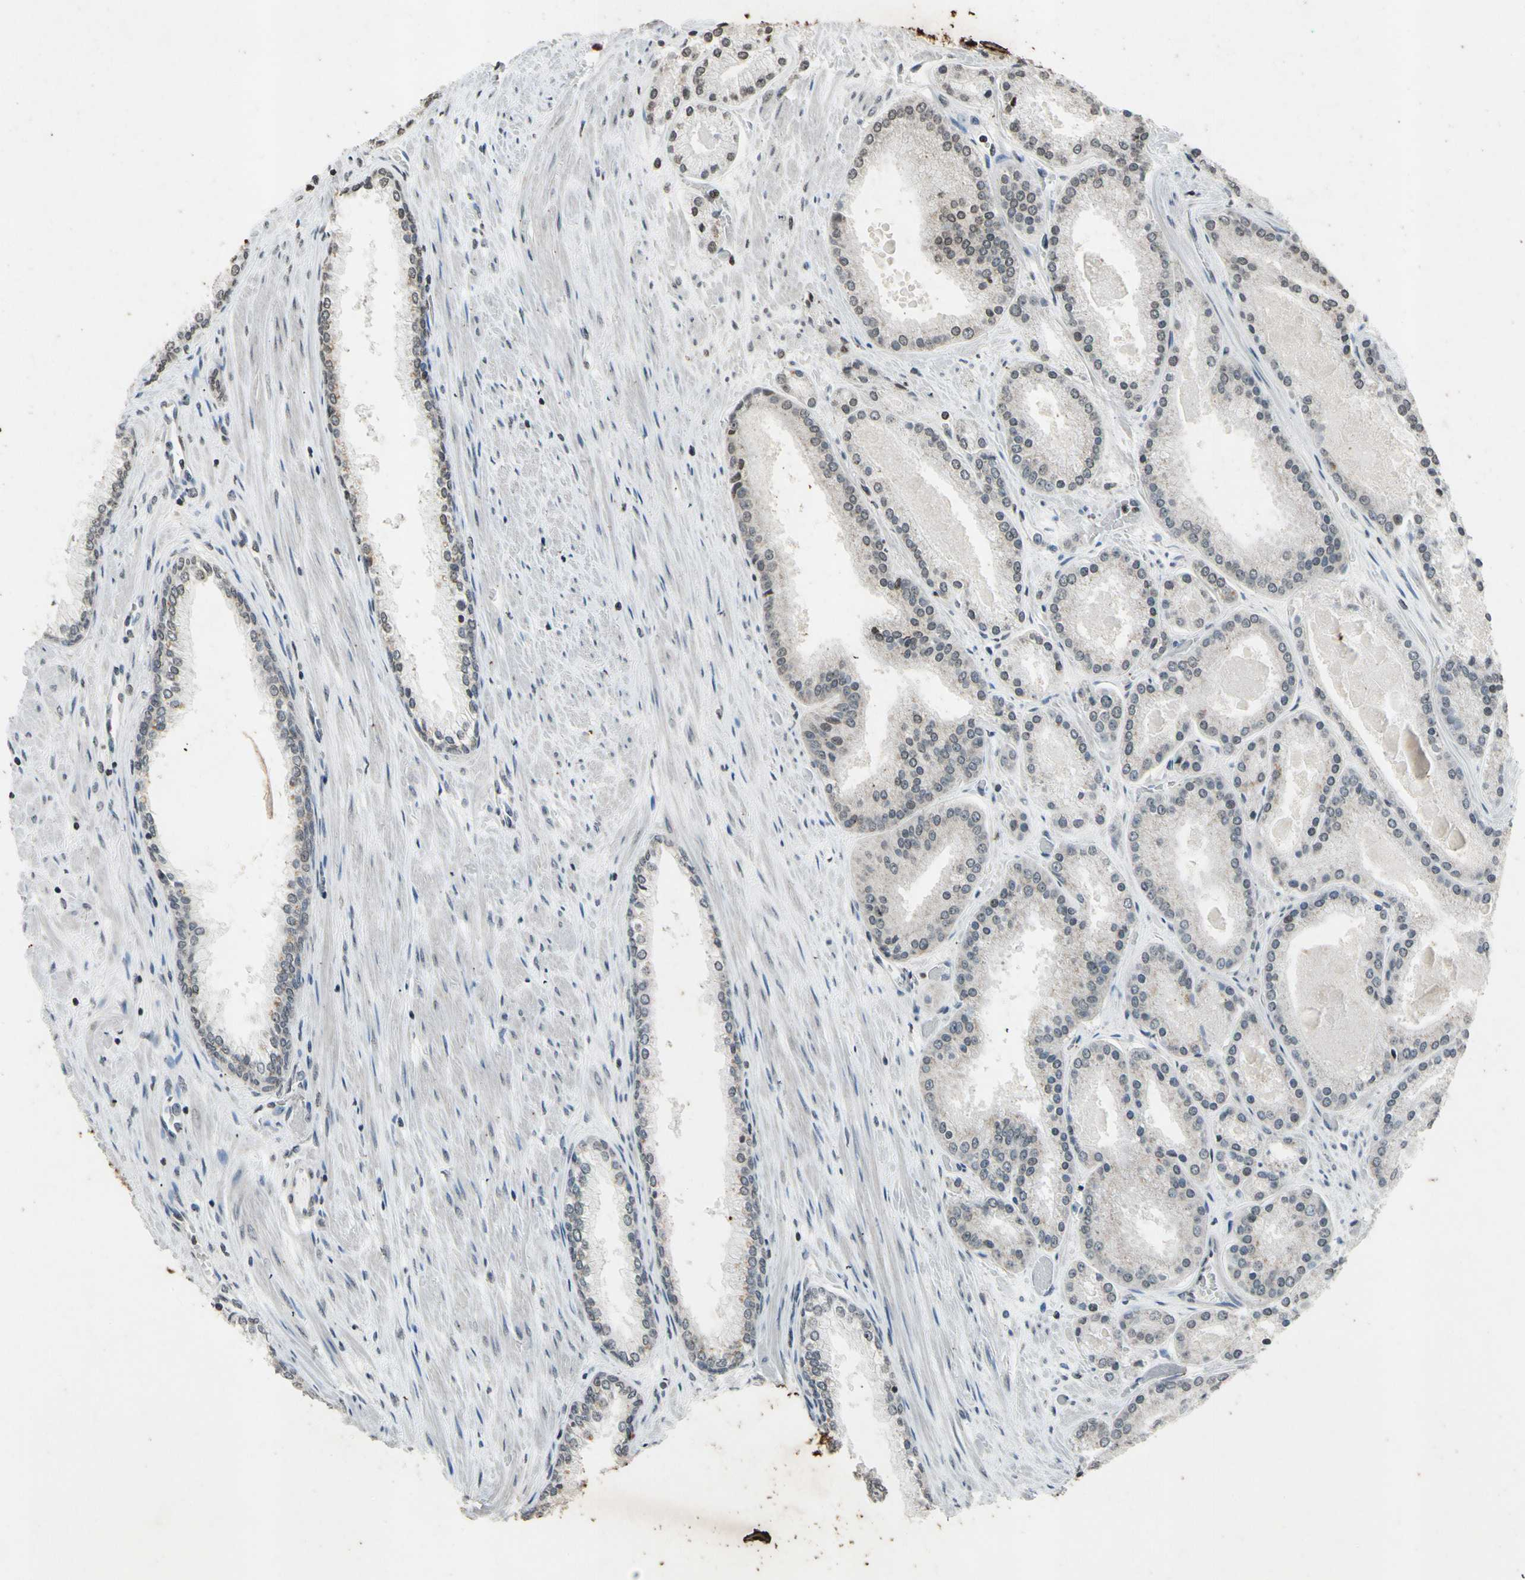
{"staining": {"intensity": "weak", "quantity": ">75%", "location": "cytoplasmic/membranous"}, "tissue": "prostate cancer", "cell_type": "Tumor cells", "image_type": "cancer", "snomed": [{"axis": "morphology", "description": "Adenocarcinoma, Low grade"}, {"axis": "topography", "description": "Prostate"}], "caption": "A brown stain labels weak cytoplasmic/membranous staining of a protein in low-grade adenocarcinoma (prostate) tumor cells.", "gene": "CLDN11", "patient": {"sex": "male", "age": 59}}